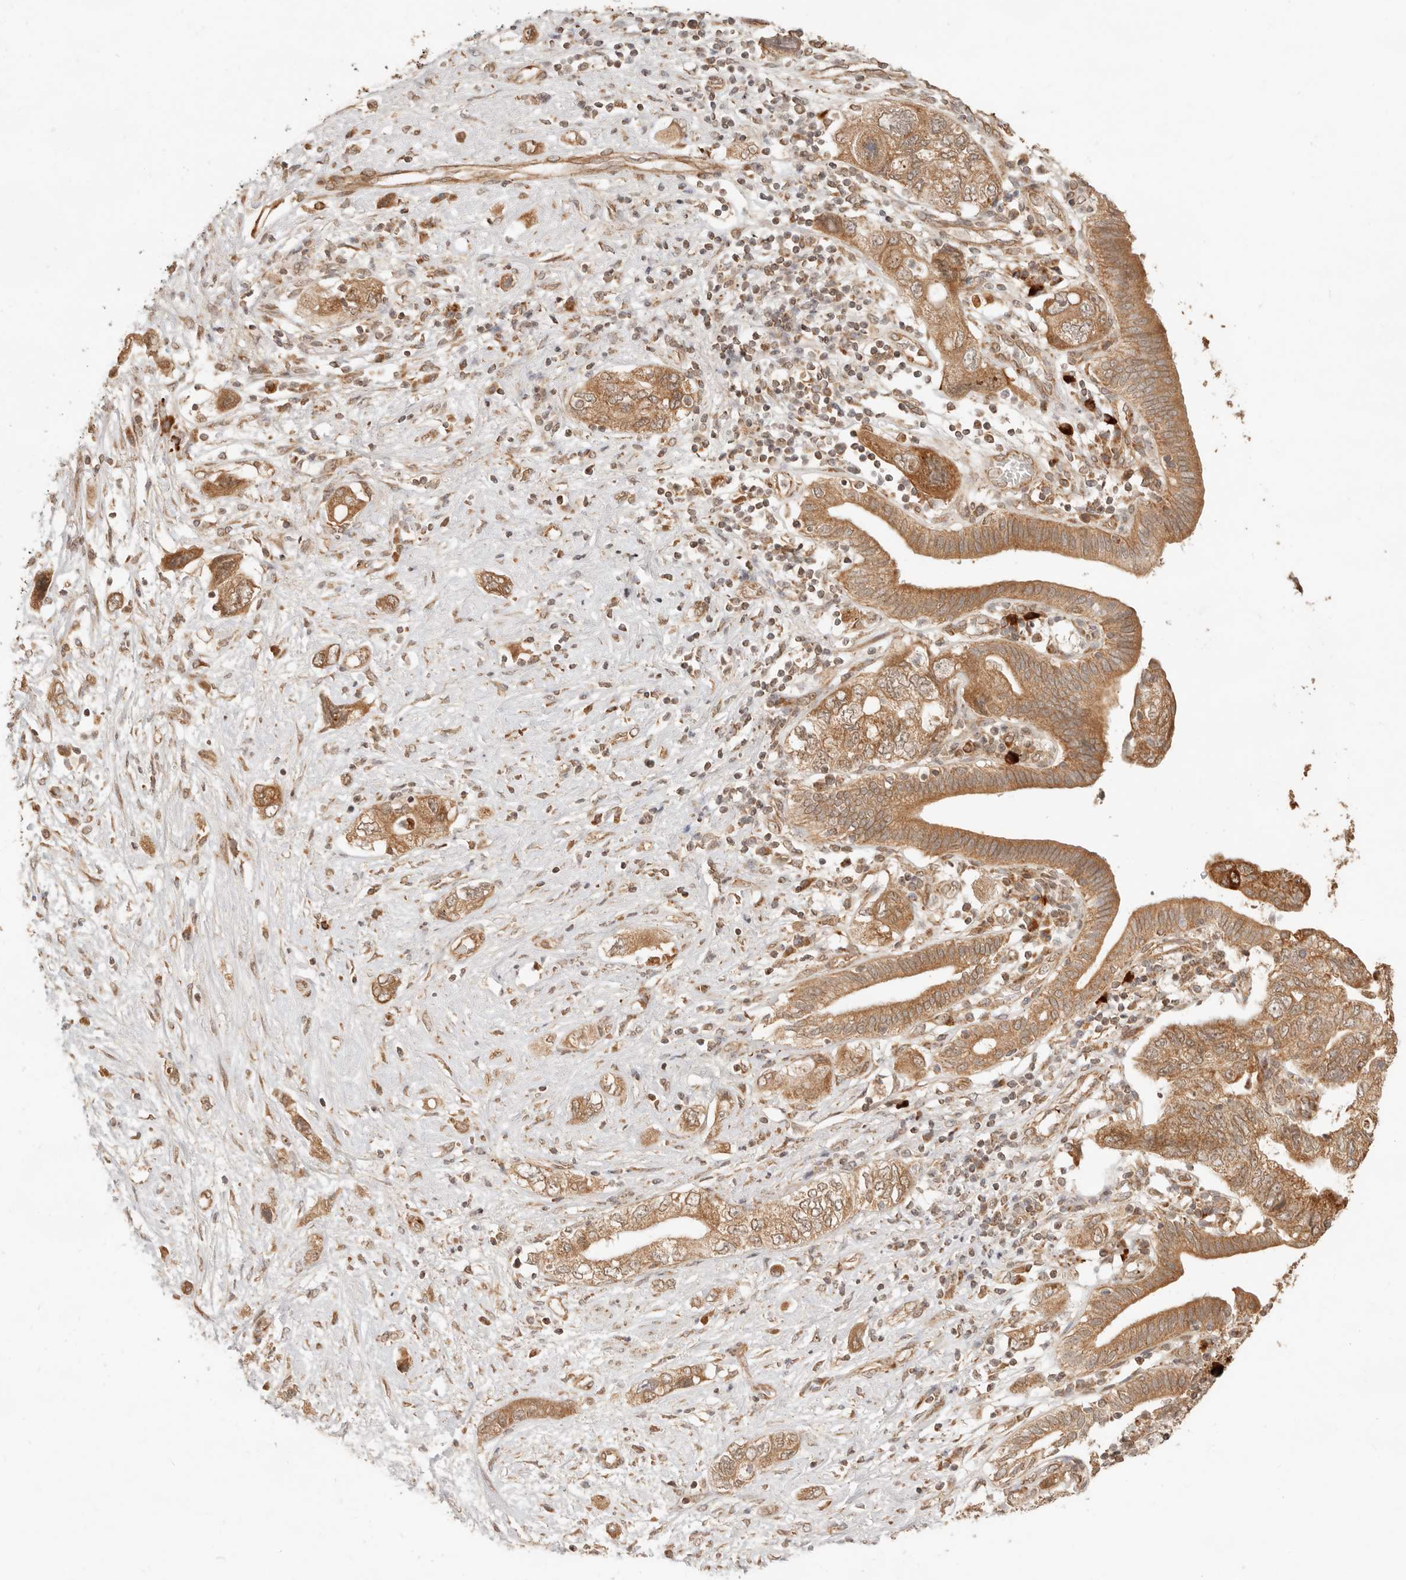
{"staining": {"intensity": "moderate", "quantity": ">75%", "location": "cytoplasmic/membranous"}, "tissue": "pancreatic cancer", "cell_type": "Tumor cells", "image_type": "cancer", "snomed": [{"axis": "morphology", "description": "Adenocarcinoma, NOS"}, {"axis": "topography", "description": "Pancreas"}], "caption": "Adenocarcinoma (pancreatic) stained with immunohistochemistry (IHC) reveals moderate cytoplasmic/membranous staining in about >75% of tumor cells. (DAB = brown stain, brightfield microscopy at high magnification).", "gene": "BAALC", "patient": {"sex": "female", "age": 73}}